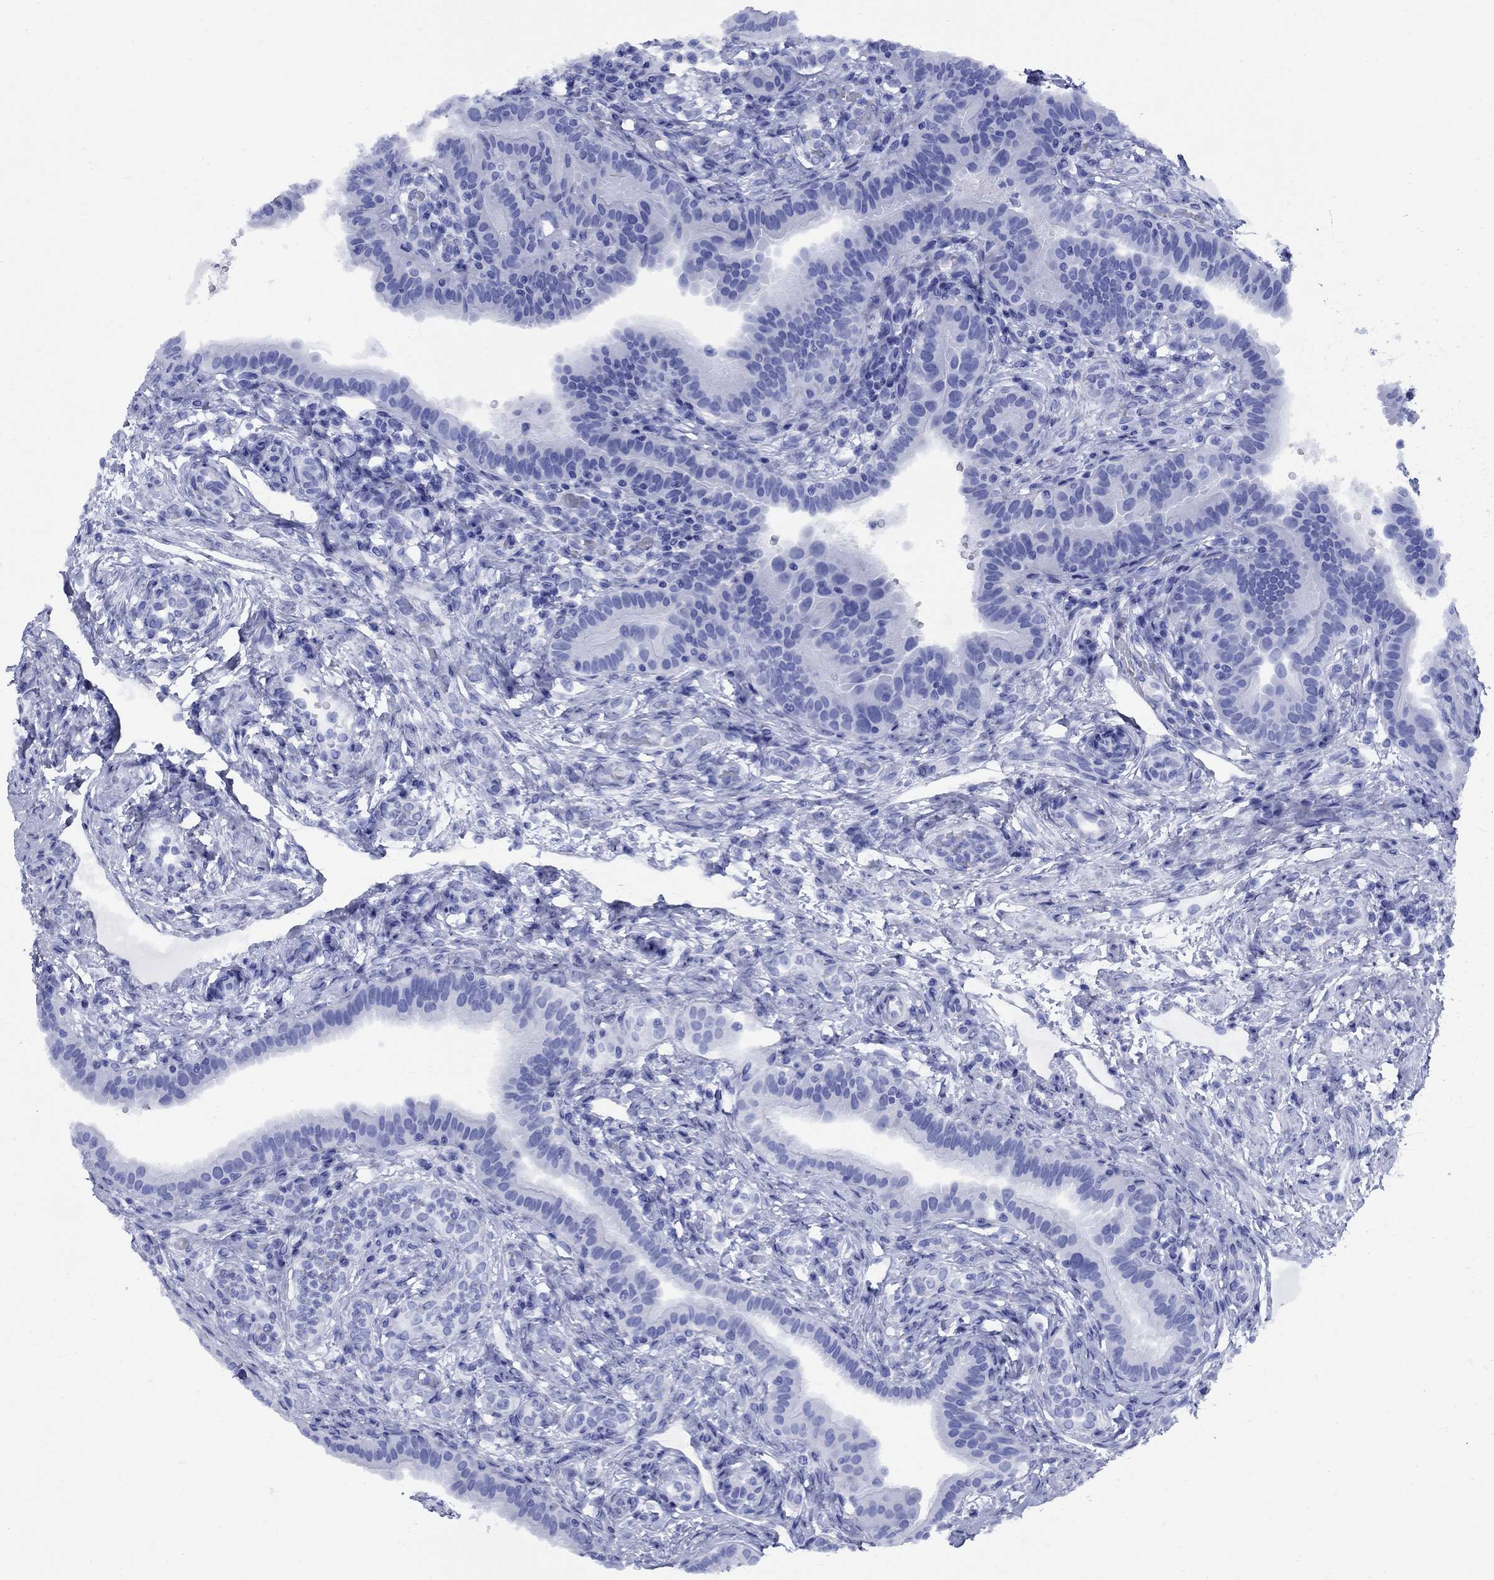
{"staining": {"intensity": "negative", "quantity": "none", "location": "none"}, "tissue": "fallopian tube", "cell_type": "Glandular cells", "image_type": "normal", "snomed": [{"axis": "morphology", "description": "Normal tissue, NOS"}, {"axis": "topography", "description": "Fallopian tube"}, {"axis": "topography", "description": "Ovary"}], "caption": "IHC histopathology image of normal fallopian tube: human fallopian tube stained with DAB (3,3'-diaminobenzidine) exhibits no significant protein positivity in glandular cells.", "gene": "SMCP", "patient": {"sex": "female", "age": 41}}